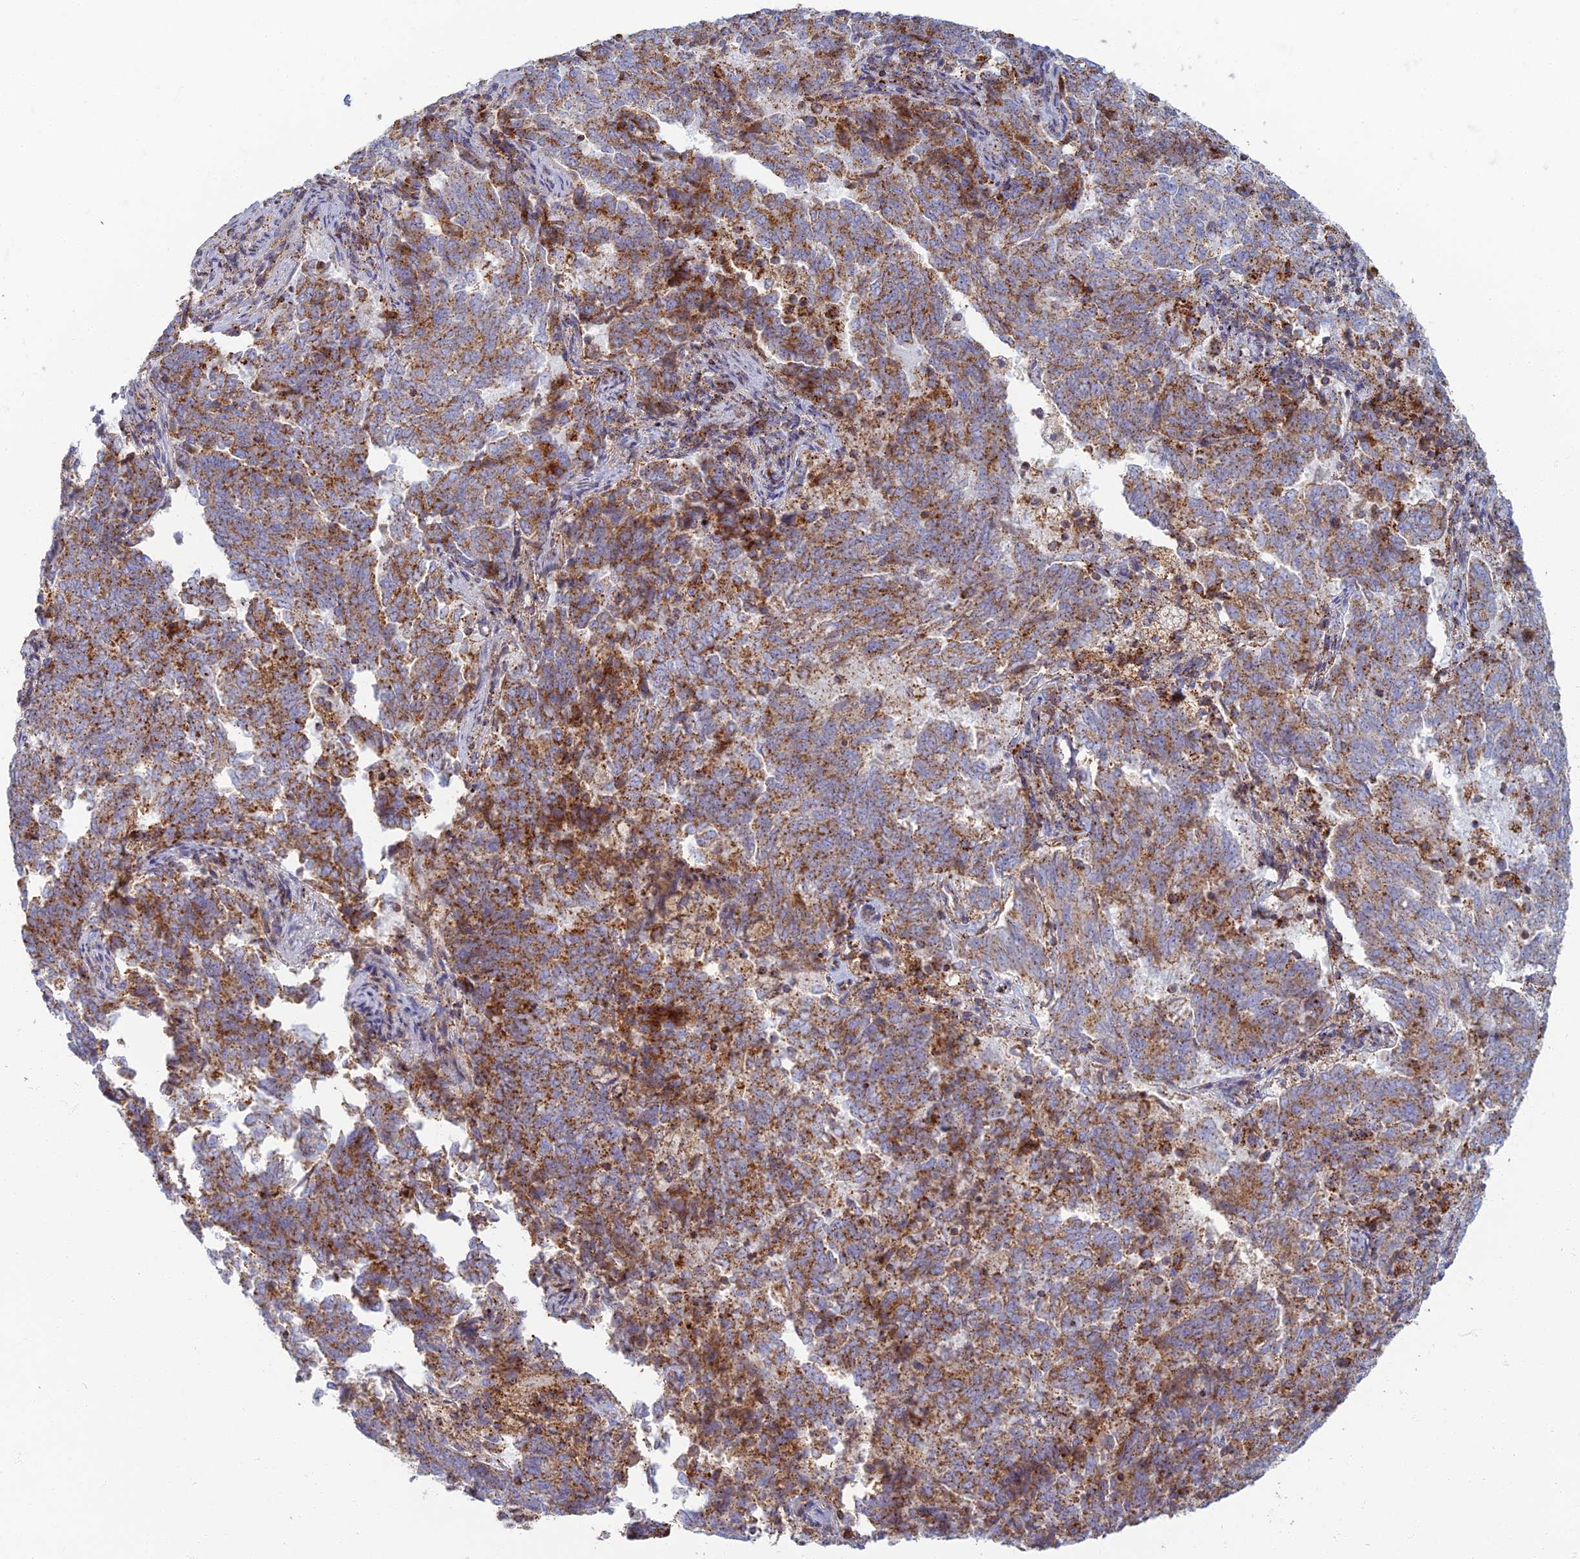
{"staining": {"intensity": "moderate", "quantity": ">75%", "location": "cytoplasmic/membranous"}, "tissue": "endometrial cancer", "cell_type": "Tumor cells", "image_type": "cancer", "snomed": [{"axis": "morphology", "description": "Adenocarcinoma, NOS"}, {"axis": "topography", "description": "Endometrium"}], "caption": "A high-resolution image shows IHC staining of adenocarcinoma (endometrial), which demonstrates moderate cytoplasmic/membranous expression in approximately >75% of tumor cells.", "gene": "CHMP4B", "patient": {"sex": "female", "age": 80}}